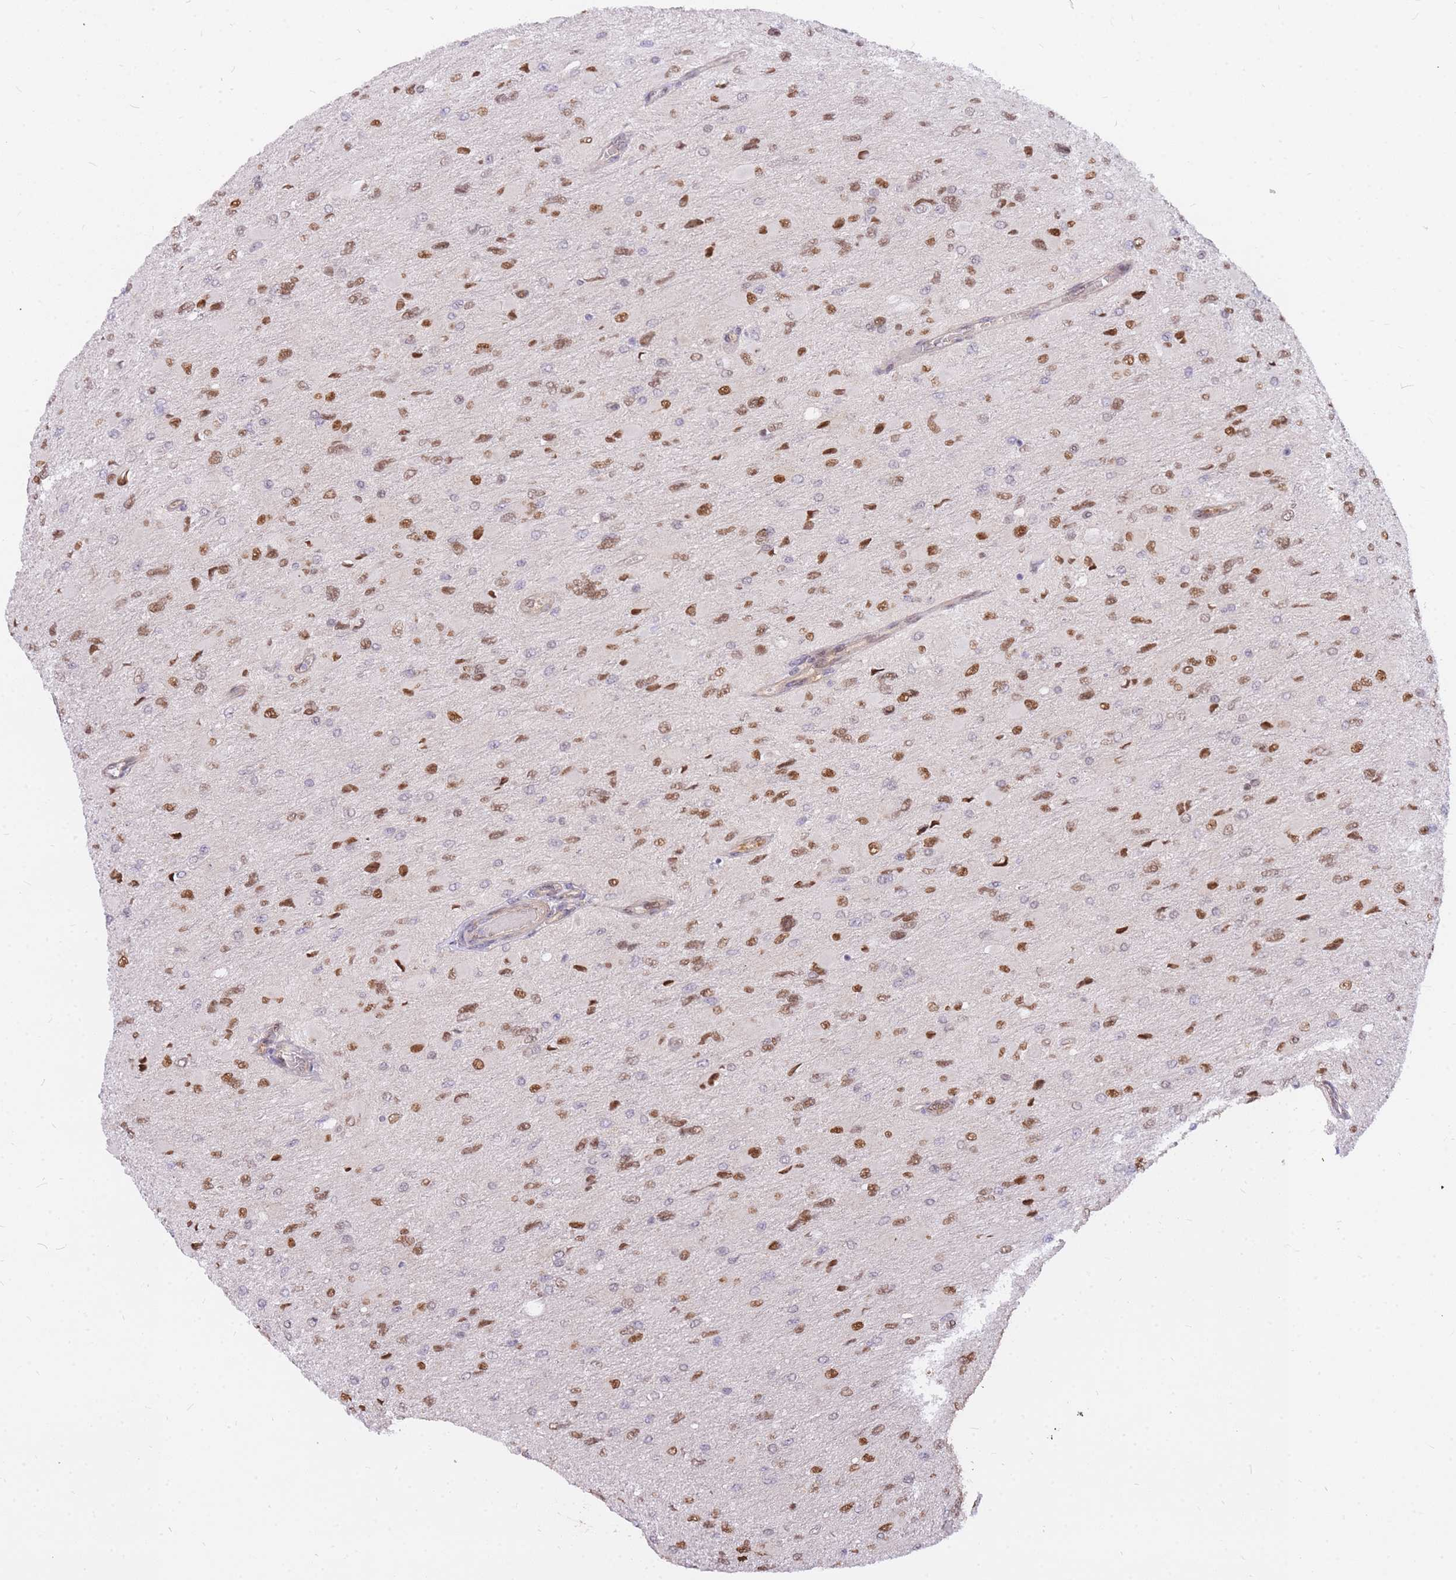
{"staining": {"intensity": "moderate", "quantity": ">75%", "location": "nuclear"}, "tissue": "glioma", "cell_type": "Tumor cells", "image_type": "cancer", "snomed": [{"axis": "morphology", "description": "Glioma, malignant, High grade"}, {"axis": "topography", "description": "Cerebral cortex"}], "caption": "Immunohistochemistry (IHC) (DAB (3,3'-diaminobenzidine)) staining of human malignant glioma (high-grade) displays moderate nuclear protein expression in about >75% of tumor cells. The staining was performed using DAB to visualize the protein expression in brown, while the nuclei were stained in blue with hematoxylin (Magnification: 20x).", "gene": "TLE2", "patient": {"sex": "female", "age": 36}}